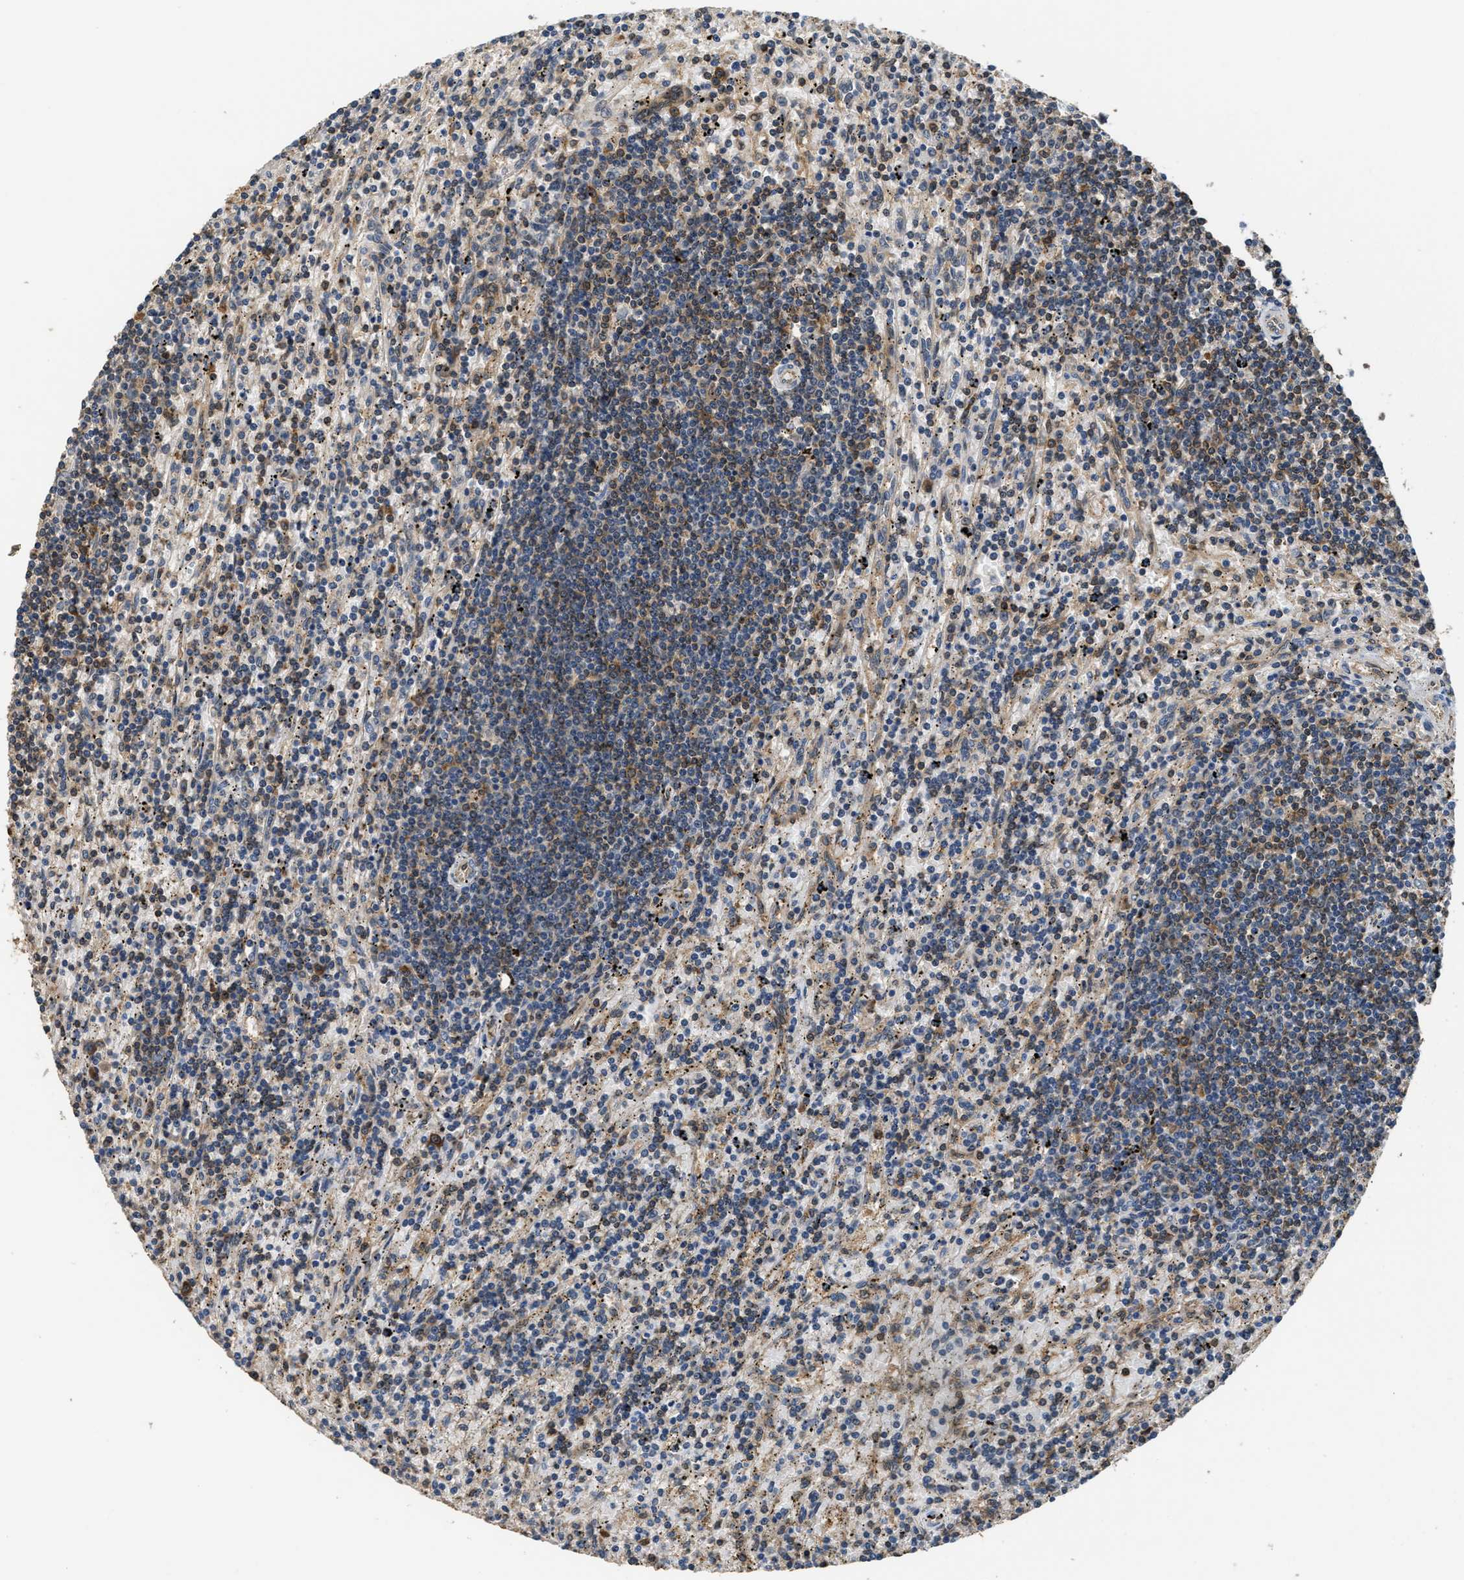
{"staining": {"intensity": "moderate", "quantity": "25%-75%", "location": "cytoplasmic/membranous"}, "tissue": "lymphoma", "cell_type": "Tumor cells", "image_type": "cancer", "snomed": [{"axis": "morphology", "description": "Malignant lymphoma, non-Hodgkin's type, Low grade"}, {"axis": "topography", "description": "Spleen"}], "caption": "Malignant lymphoma, non-Hodgkin's type (low-grade) was stained to show a protein in brown. There is medium levels of moderate cytoplasmic/membranous staining in about 25%-75% of tumor cells. (DAB IHC with brightfield microscopy, high magnification).", "gene": "DNAJC2", "patient": {"sex": "male", "age": 76}}